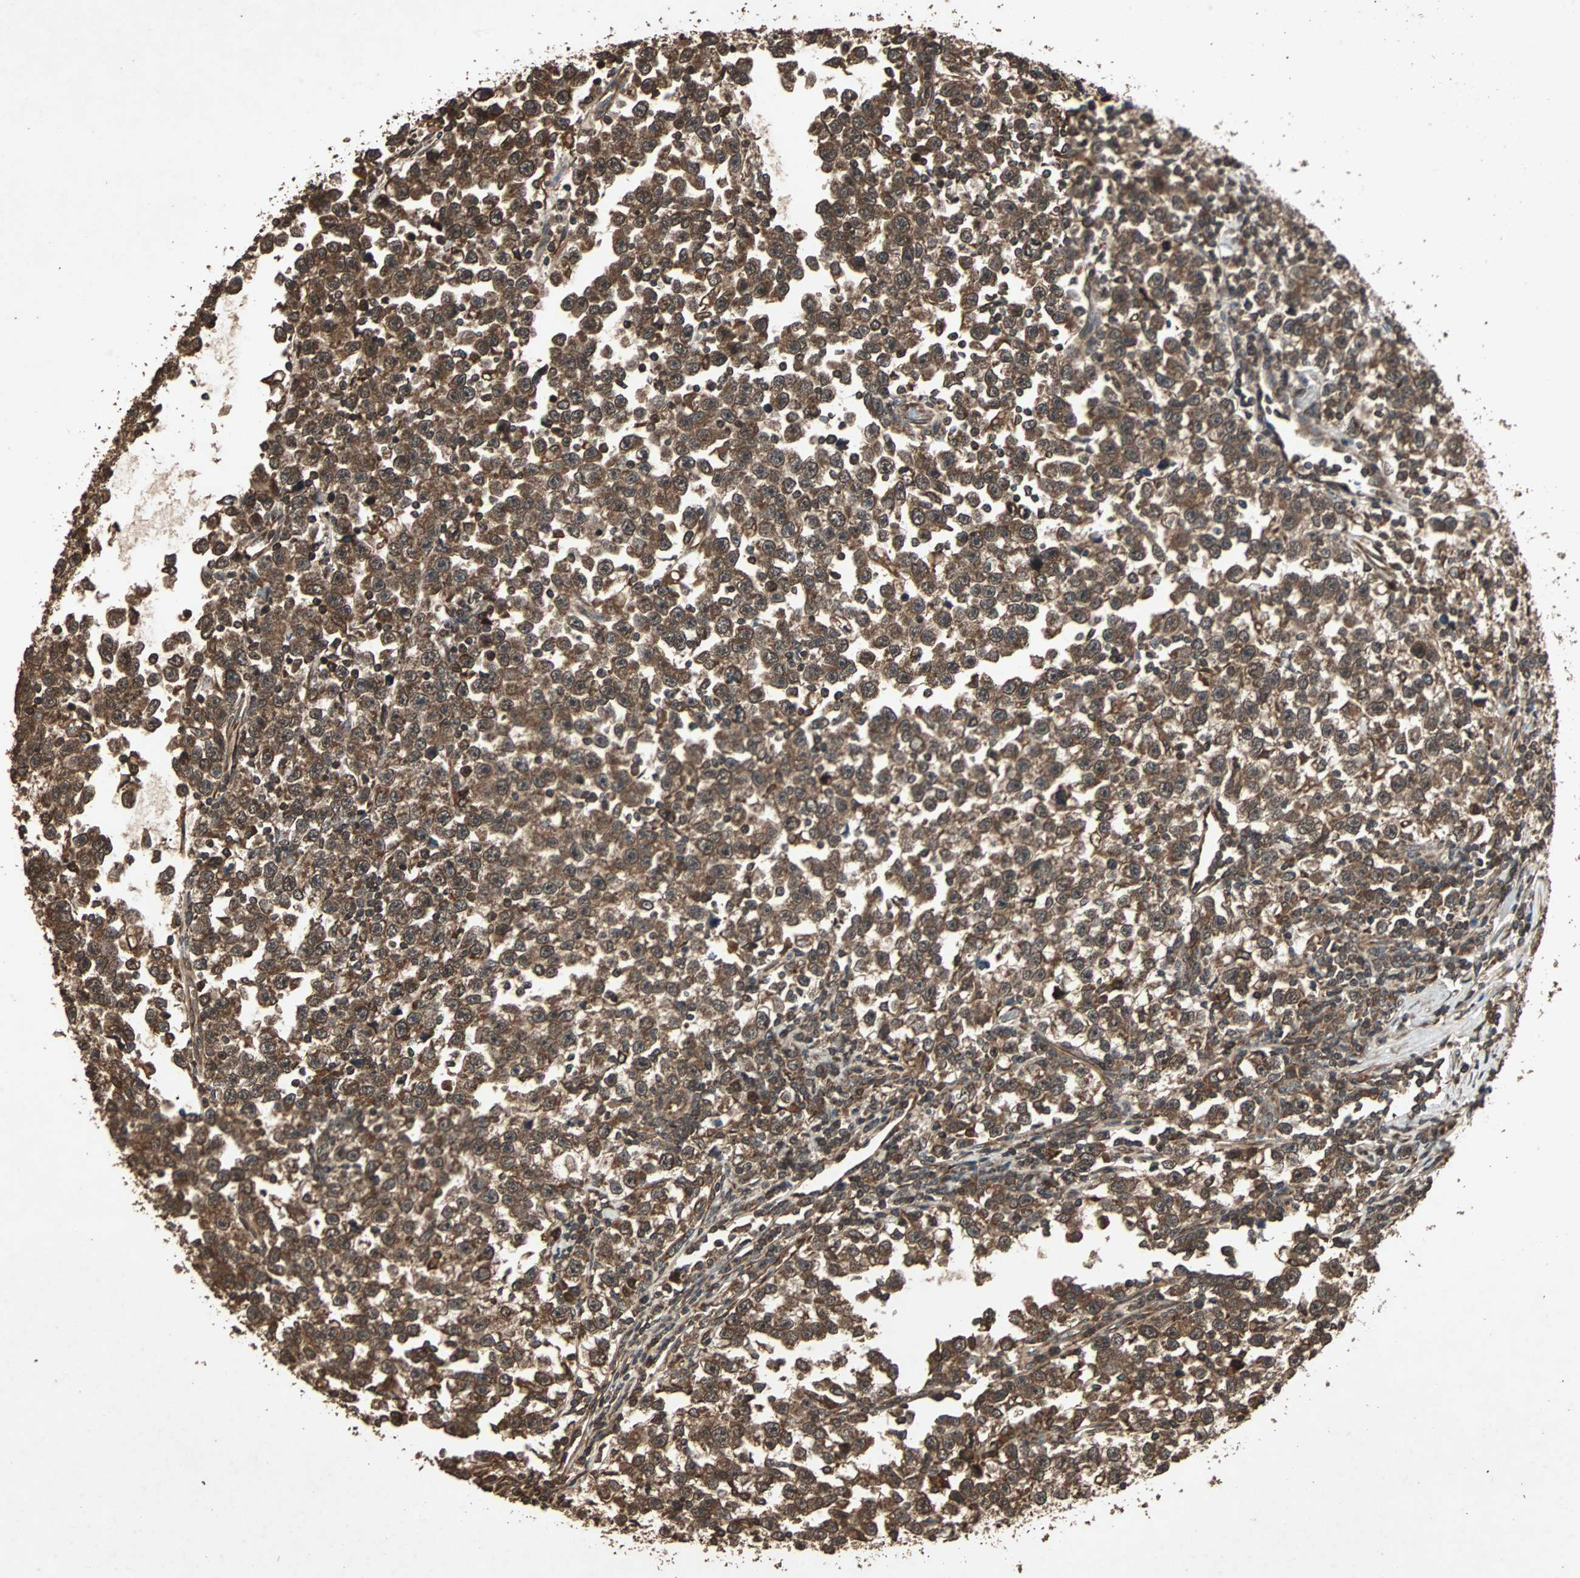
{"staining": {"intensity": "strong", "quantity": ">75%", "location": "cytoplasmic/membranous"}, "tissue": "testis cancer", "cell_type": "Tumor cells", "image_type": "cancer", "snomed": [{"axis": "morphology", "description": "Seminoma, NOS"}, {"axis": "topography", "description": "Testis"}], "caption": "IHC histopathology image of testis cancer stained for a protein (brown), which demonstrates high levels of strong cytoplasmic/membranous positivity in about >75% of tumor cells.", "gene": "LAMTOR5", "patient": {"sex": "male", "age": 43}}